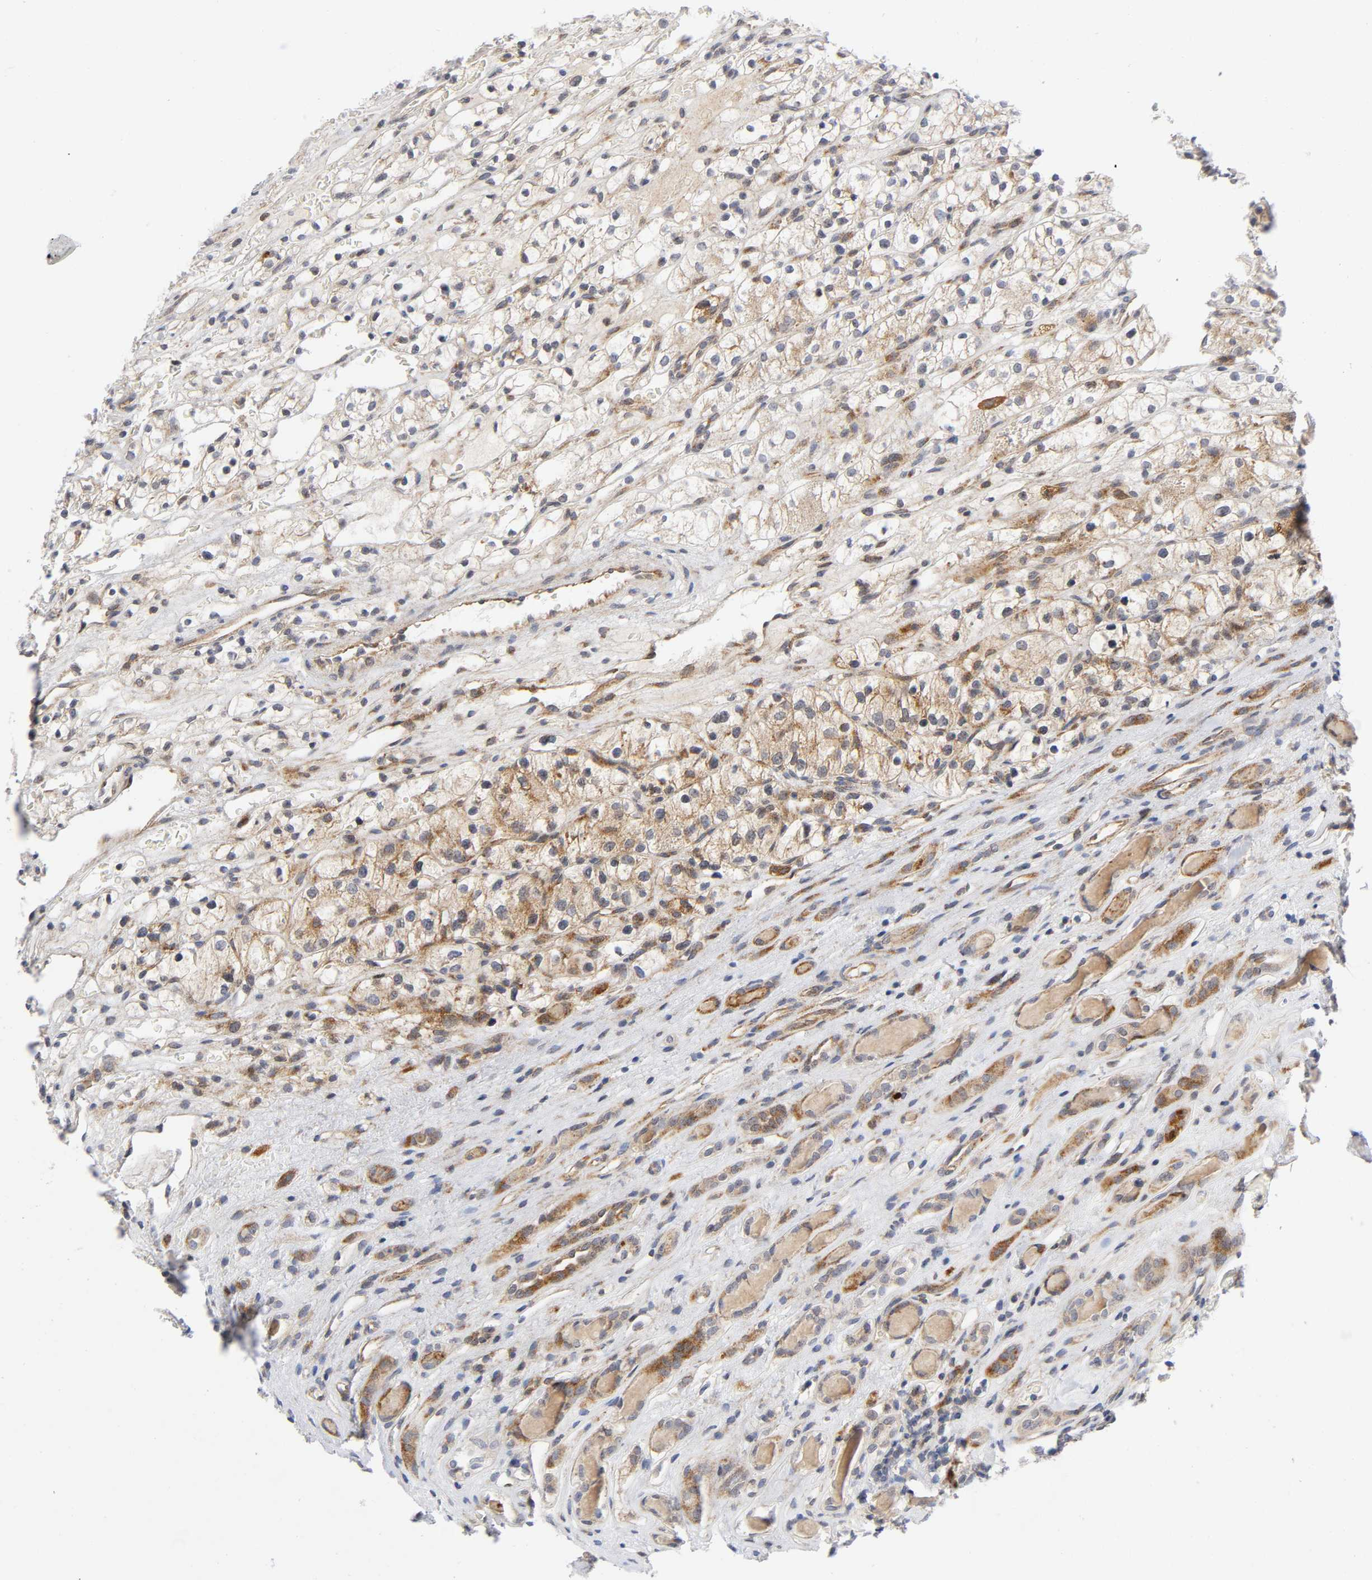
{"staining": {"intensity": "moderate", "quantity": "25%-75%", "location": "cytoplasmic/membranous"}, "tissue": "renal cancer", "cell_type": "Tumor cells", "image_type": "cancer", "snomed": [{"axis": "morphology", "description": "Adenocarcinoma, NOS"}, {"axis": "topography", "description": "Kidney"}], "caption": "This is an image of IHC staining of adenocarcinoma (renal), which shows moderate staining in the cytoplasmic/membranous of tumor cells.", "gene": "EIF5", "patient": {"sex": "female", "age": 60}}